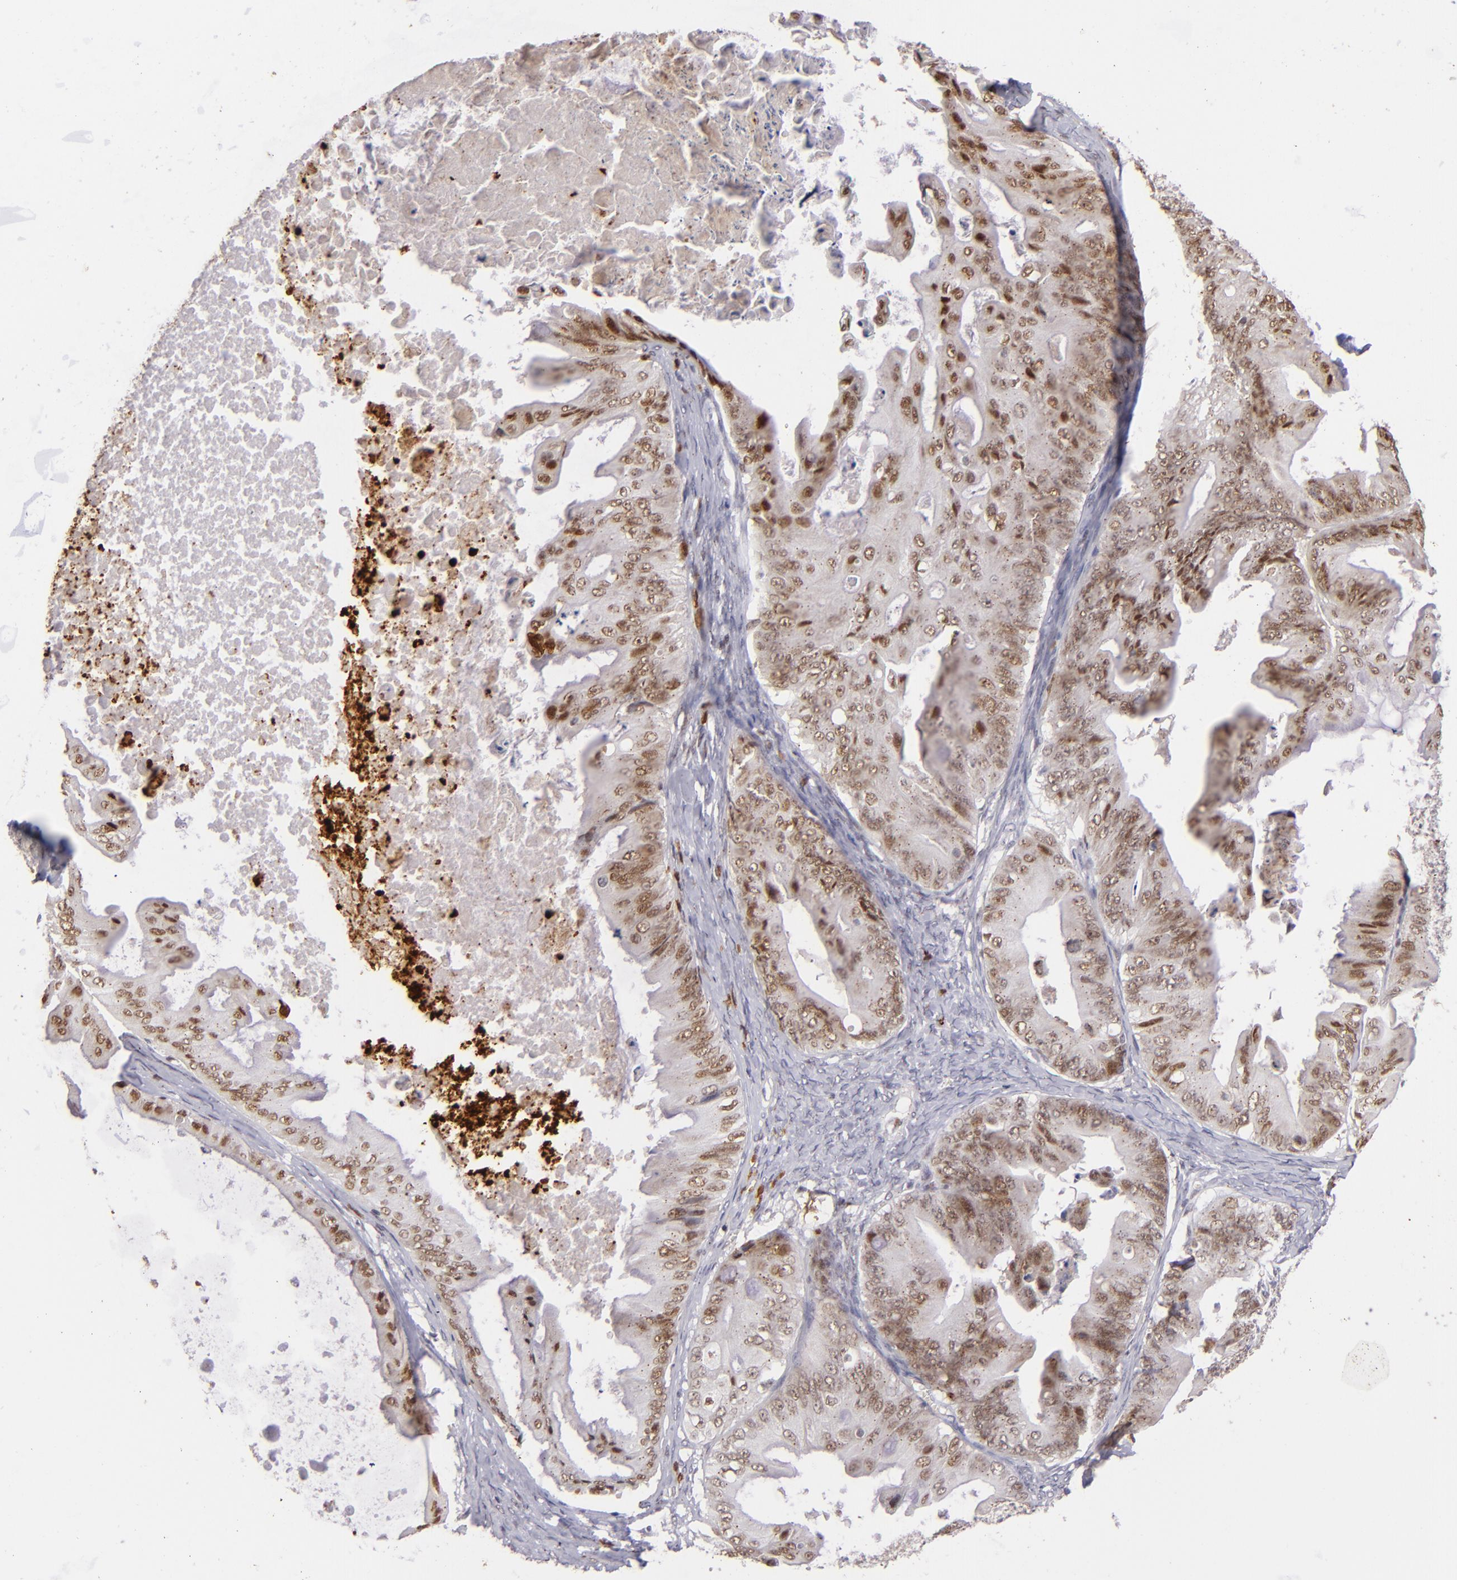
{"staining": {"intensity": "moderate", "quantity": "25%-75%", "location": "nuclear"}, "tissue": "ovarian cancer", "cell_type": "Tumor cells", "image_type": "cancer", "snomed": [{"axis": "morphology", "description": "Cystadenocarcinoma, mucinous, NOS"}, {"axis": "topography", "description": "Ovary"}], "caption": "About 25%-75% of tumor cells in ovarian cancer display moderate nuclear protein staining as visualized by brown immunohistochemical staining.", "gene": "RXRG", "patient": {"sex": "female", "age": 37}}